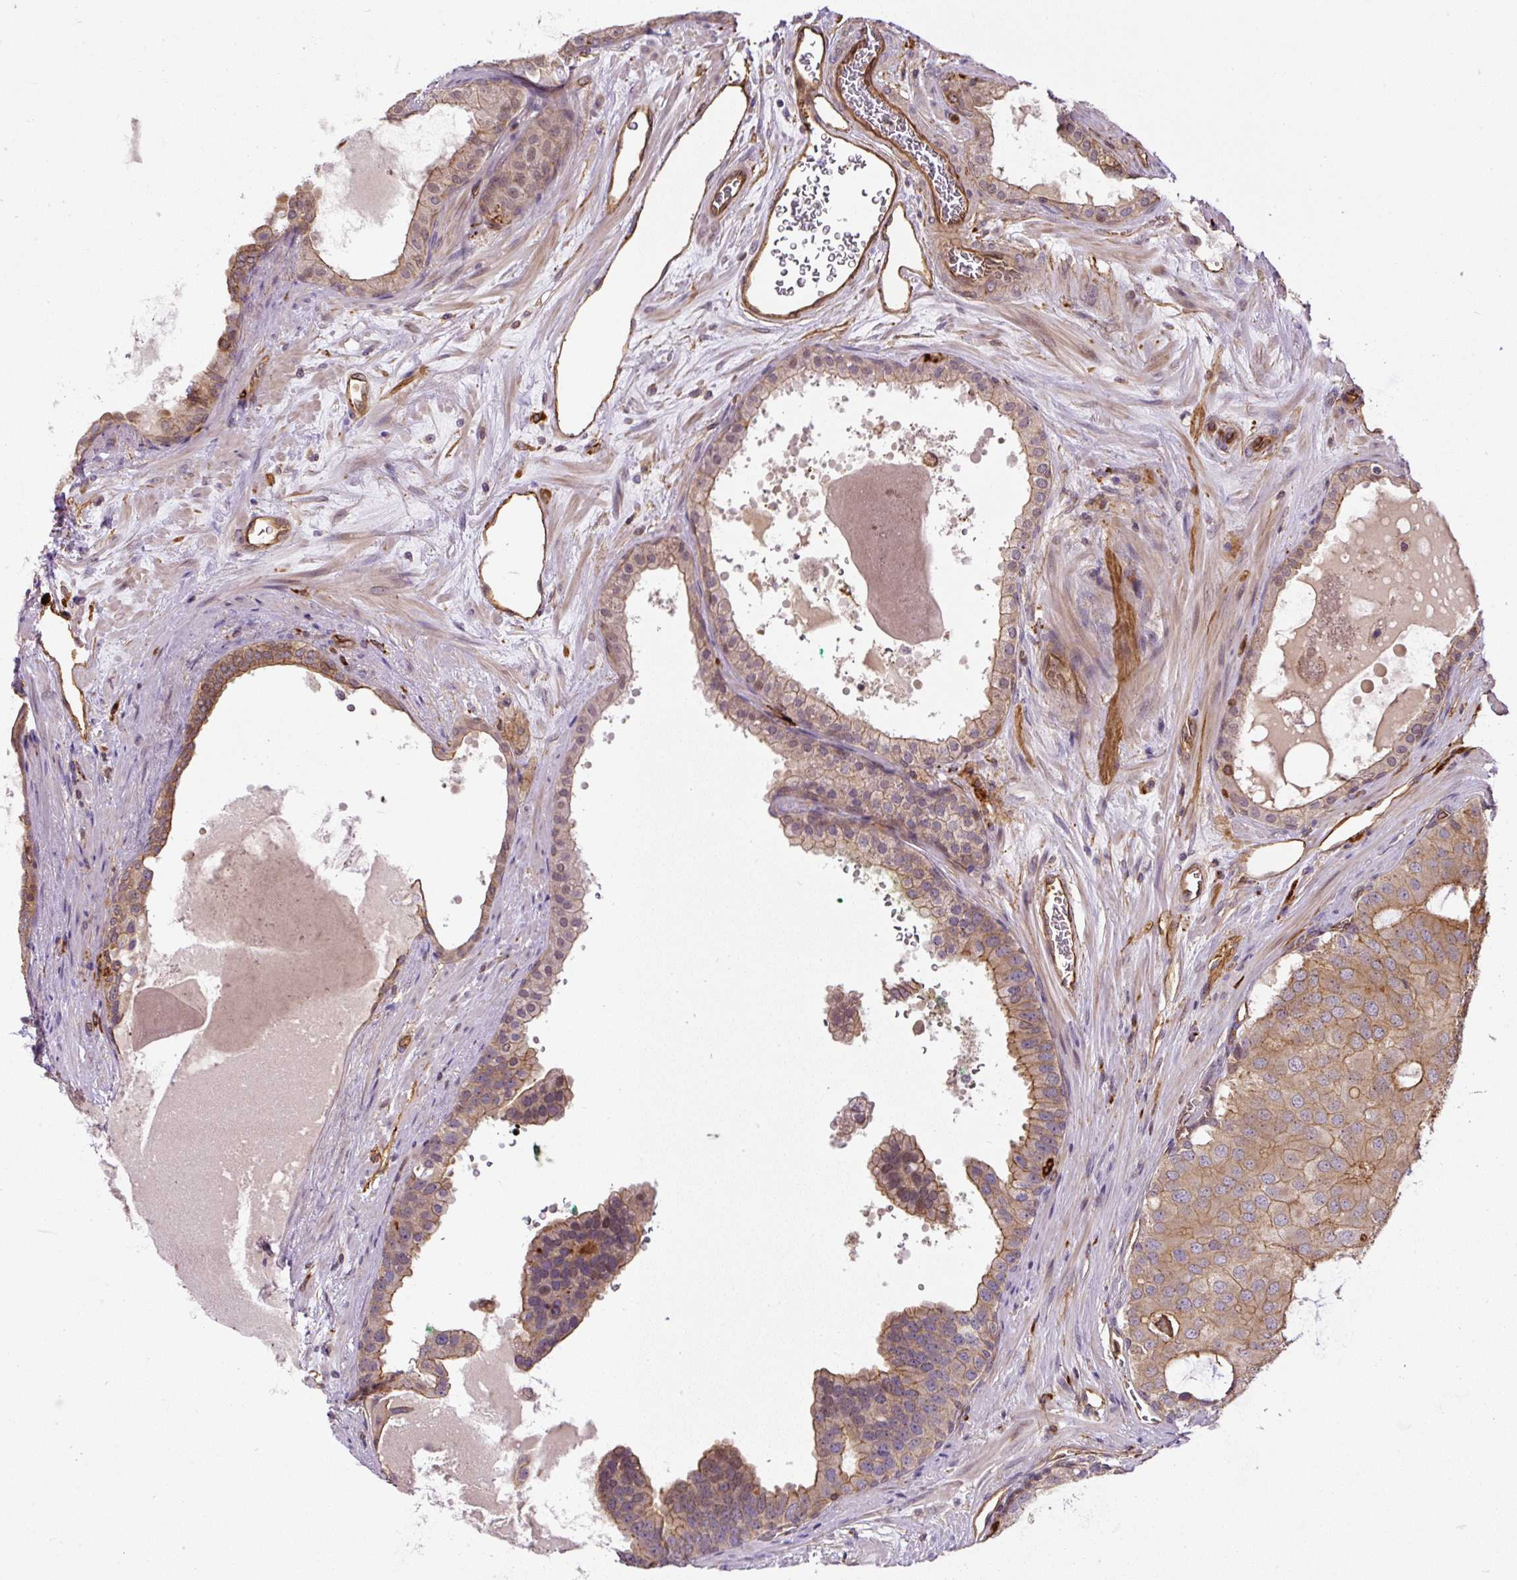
{"staining": {"intensity": "moderate", "quantity": ">75%", "location": "cytoplasmic/membranous"}, "tissue": "prostate cancer", "cell_type": "Tumor cells", "image_type": "cancer", "snomed": [{"axis": "morphology", "description": "Adenocarcinoma, High grade"}, {"axis": "topography", "description": "Prostate"}], "caption": "A brown stain labels moderate cytoplasmic/membranous staining of a protein in human prostate adenocarcinoma (high-grade) tumor cells. Nuclei are stained in blue.", "gene": "B3GALT5", "patient": {"sex": "male", "age": 55}}